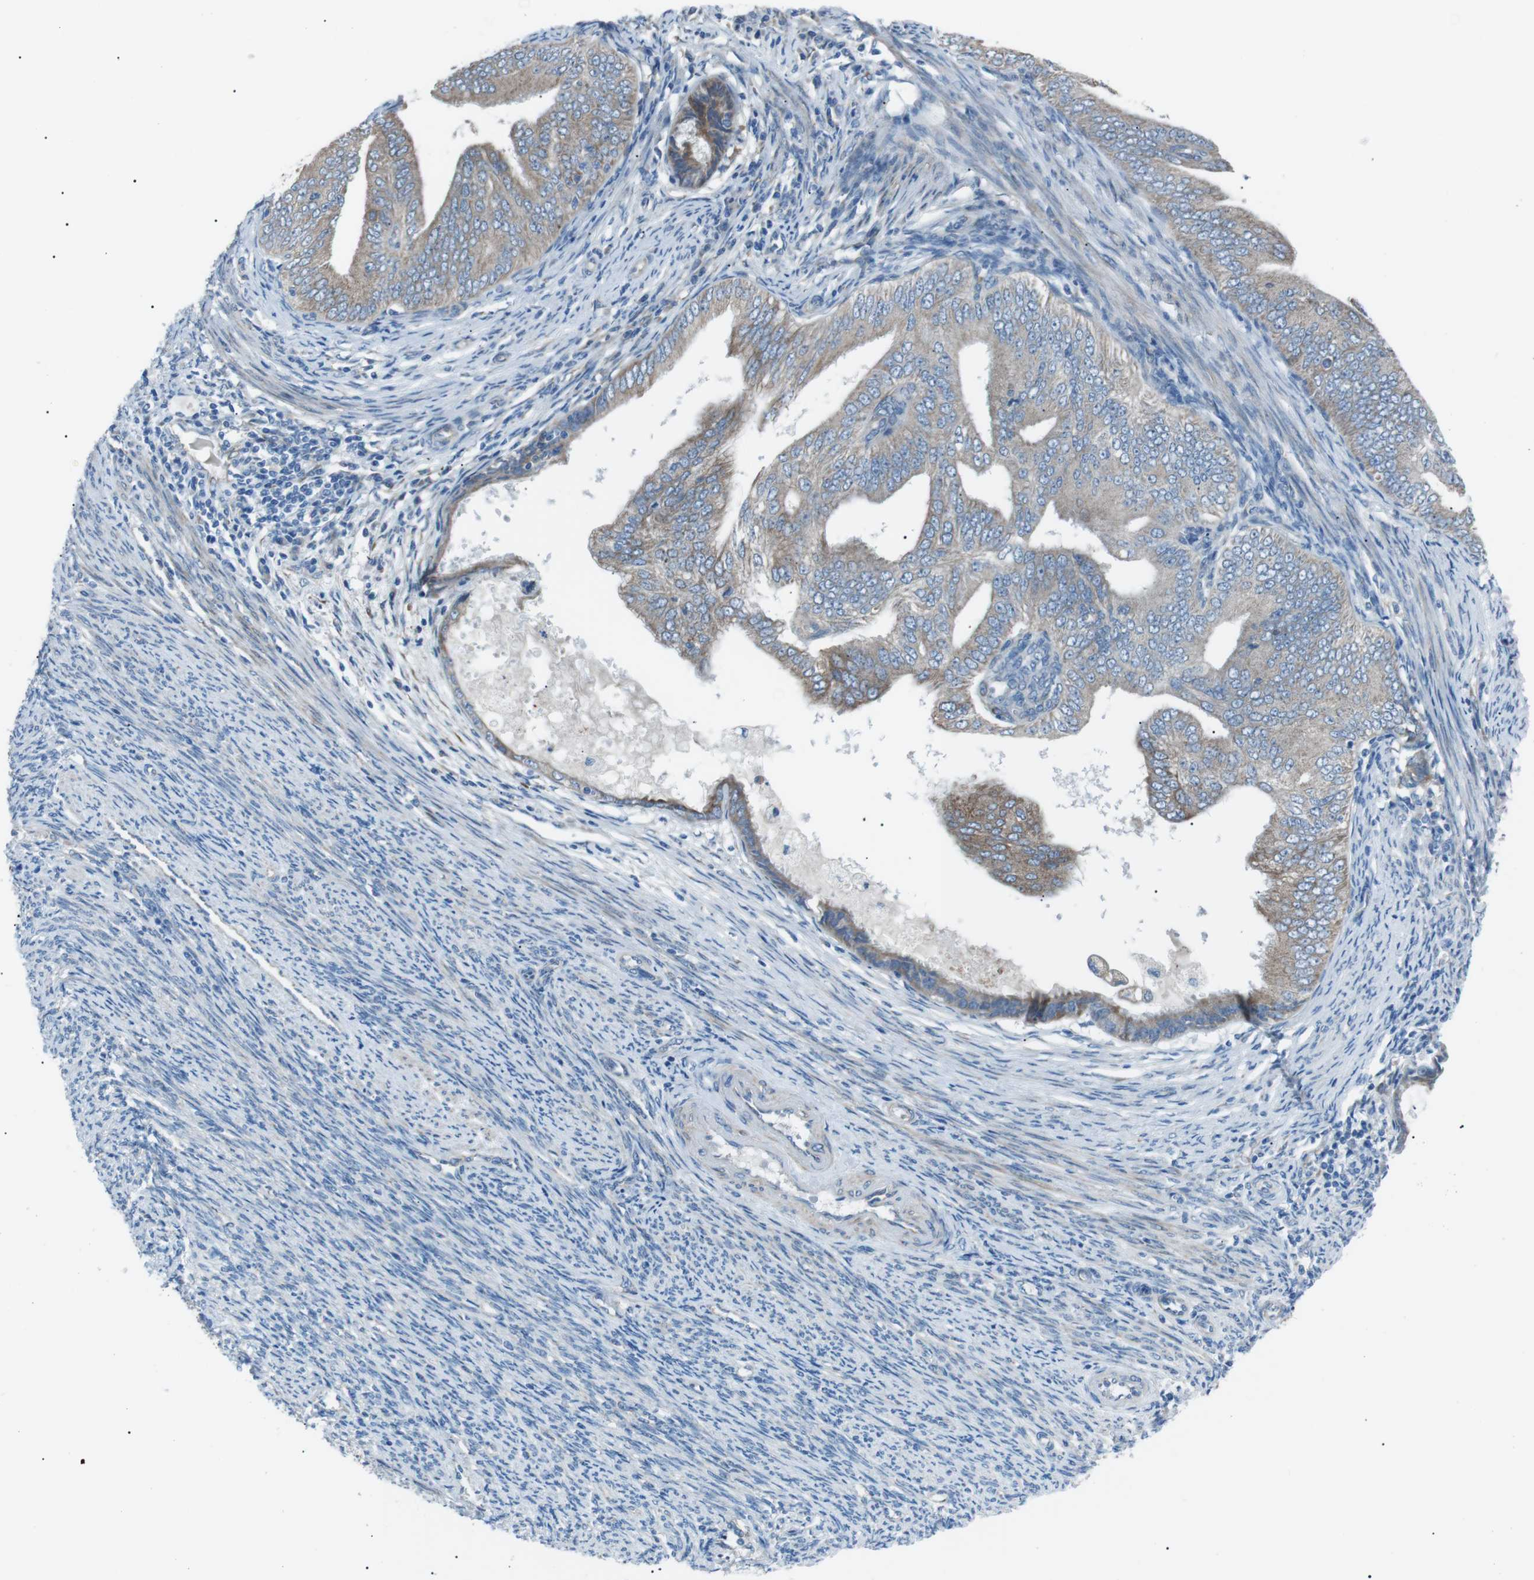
{"staining": {"intensity": "weak", "quantity": "25%-75%", "location": "cytoplasmic/membranous"}, "tissue": "endometrial cancer", "cell_type": "Tumor cells", "image_type": "cancer", "snomed": [{"axis": "morphology", "description": "Adenocarcinoma, NOS"}, {"axis": "topography", "description": "Endometrium"}], "caption": "Immunohistochemistry (IHC) (DAB) staining of human endometrial cancer reveals weak cytoplasmic/membranous protein expression in about 25%-75% of tumor cells. Using DAB (brown) and hematoxylin (blue) stains, captured at high magnification using brightfield microscopy.", "gene": "MTARC2", "patient": {"sex": "female", "age": 58}}